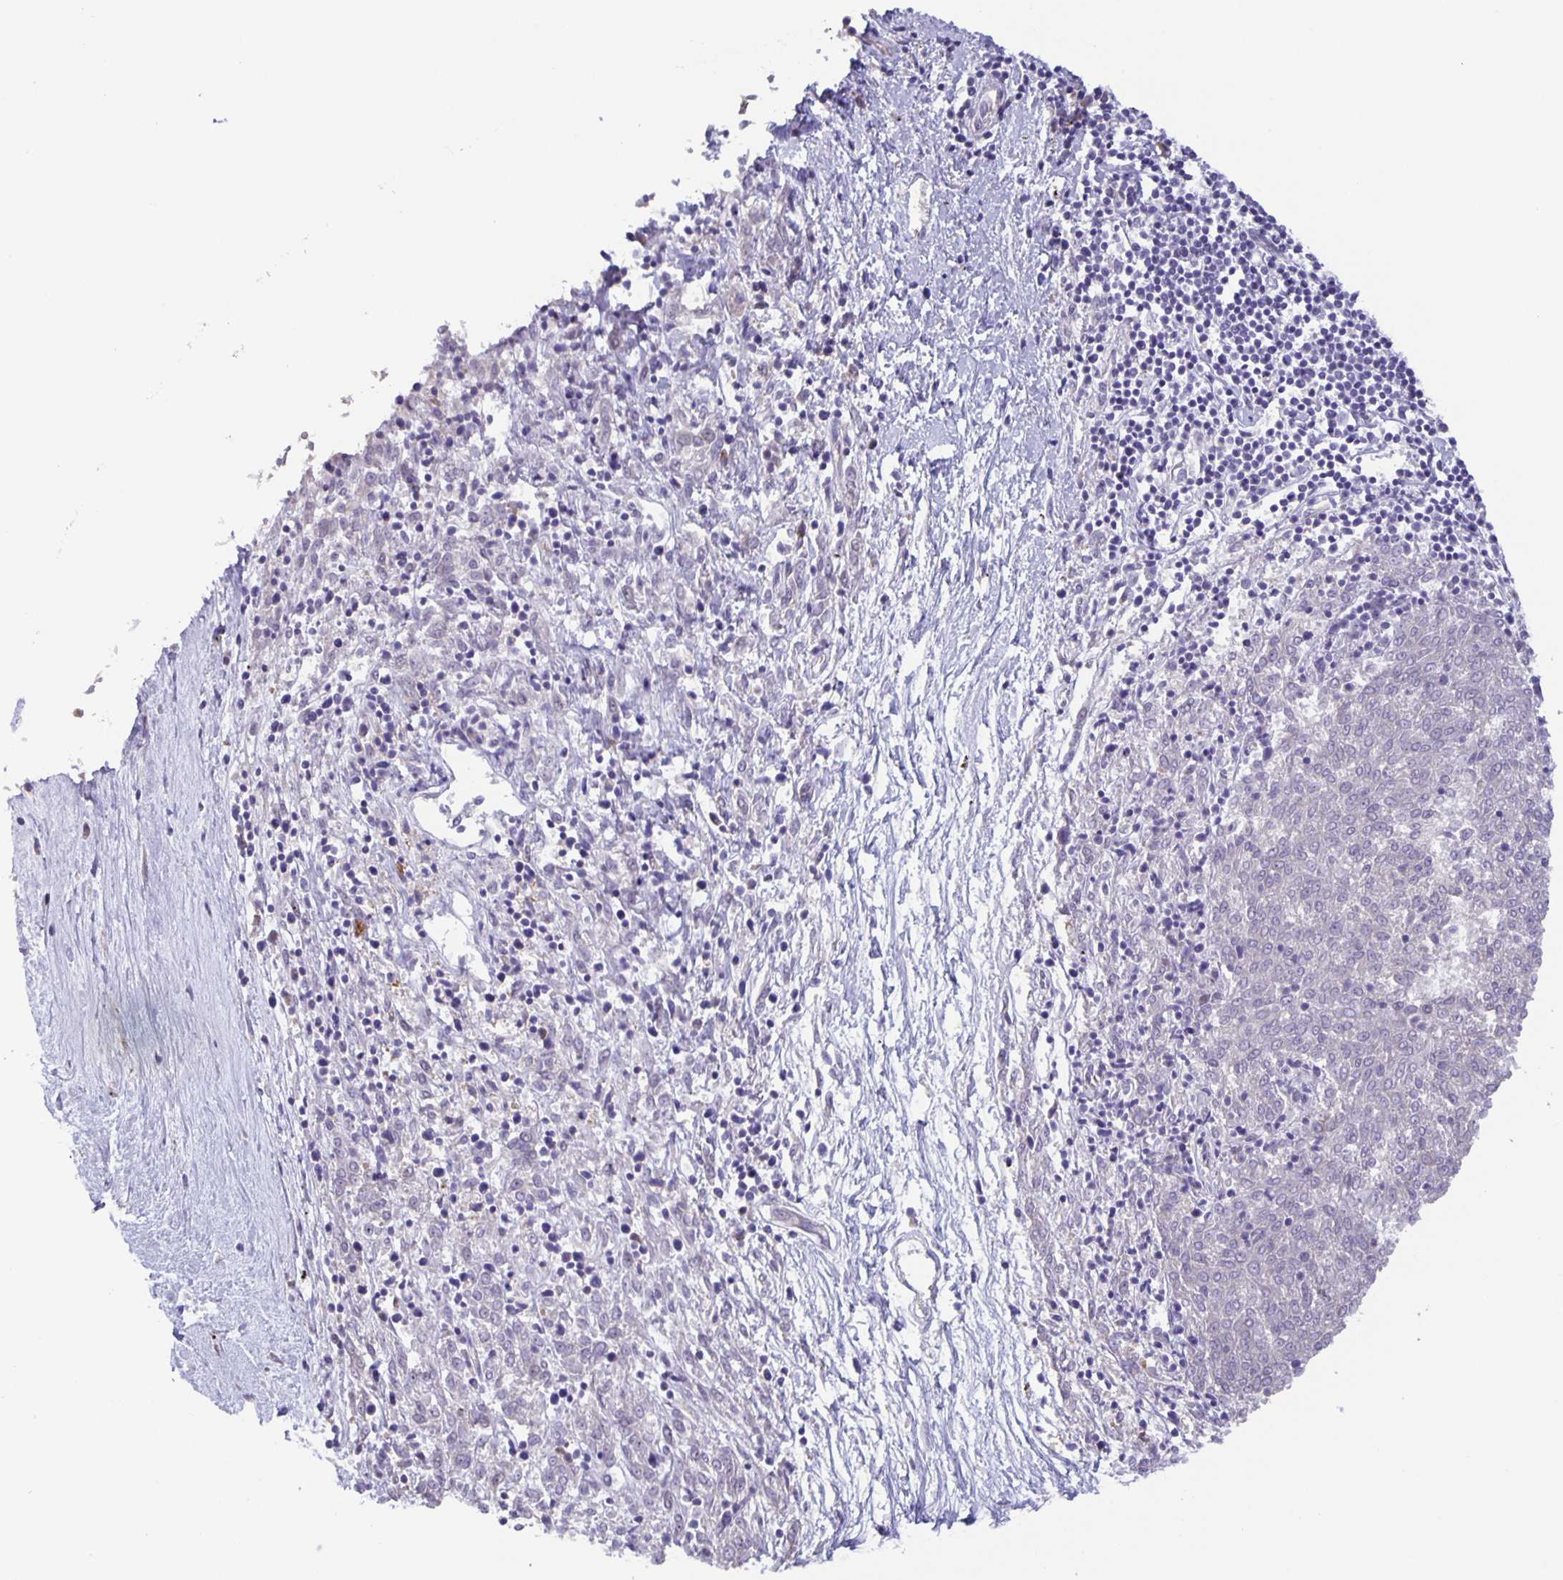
{"staining": {"intensity": "negative", "quantity": "none", "location": "none"}, "tissue": "melanoma", "cell_type": "Tumor cells", "image_type": "cancer", "snomed": [{"axis": "morphology", "description": "Malignant melanoma, NOS"}, {"axis": "topography", "description": "Skin"}], "caption": "High magnification brightfield microscopy of melanoma stained with DAB (brown) and counterstained with hematoxylin (blue): tumor cells show no significant staining. Brightfield microscopy of immunohistochemistry (IHC) stained with DAB (brown) and hematoxylin (blue), captured at high magnification.", "gene": "MAPK12", "patient": {"sex": "female", "age": 72}}